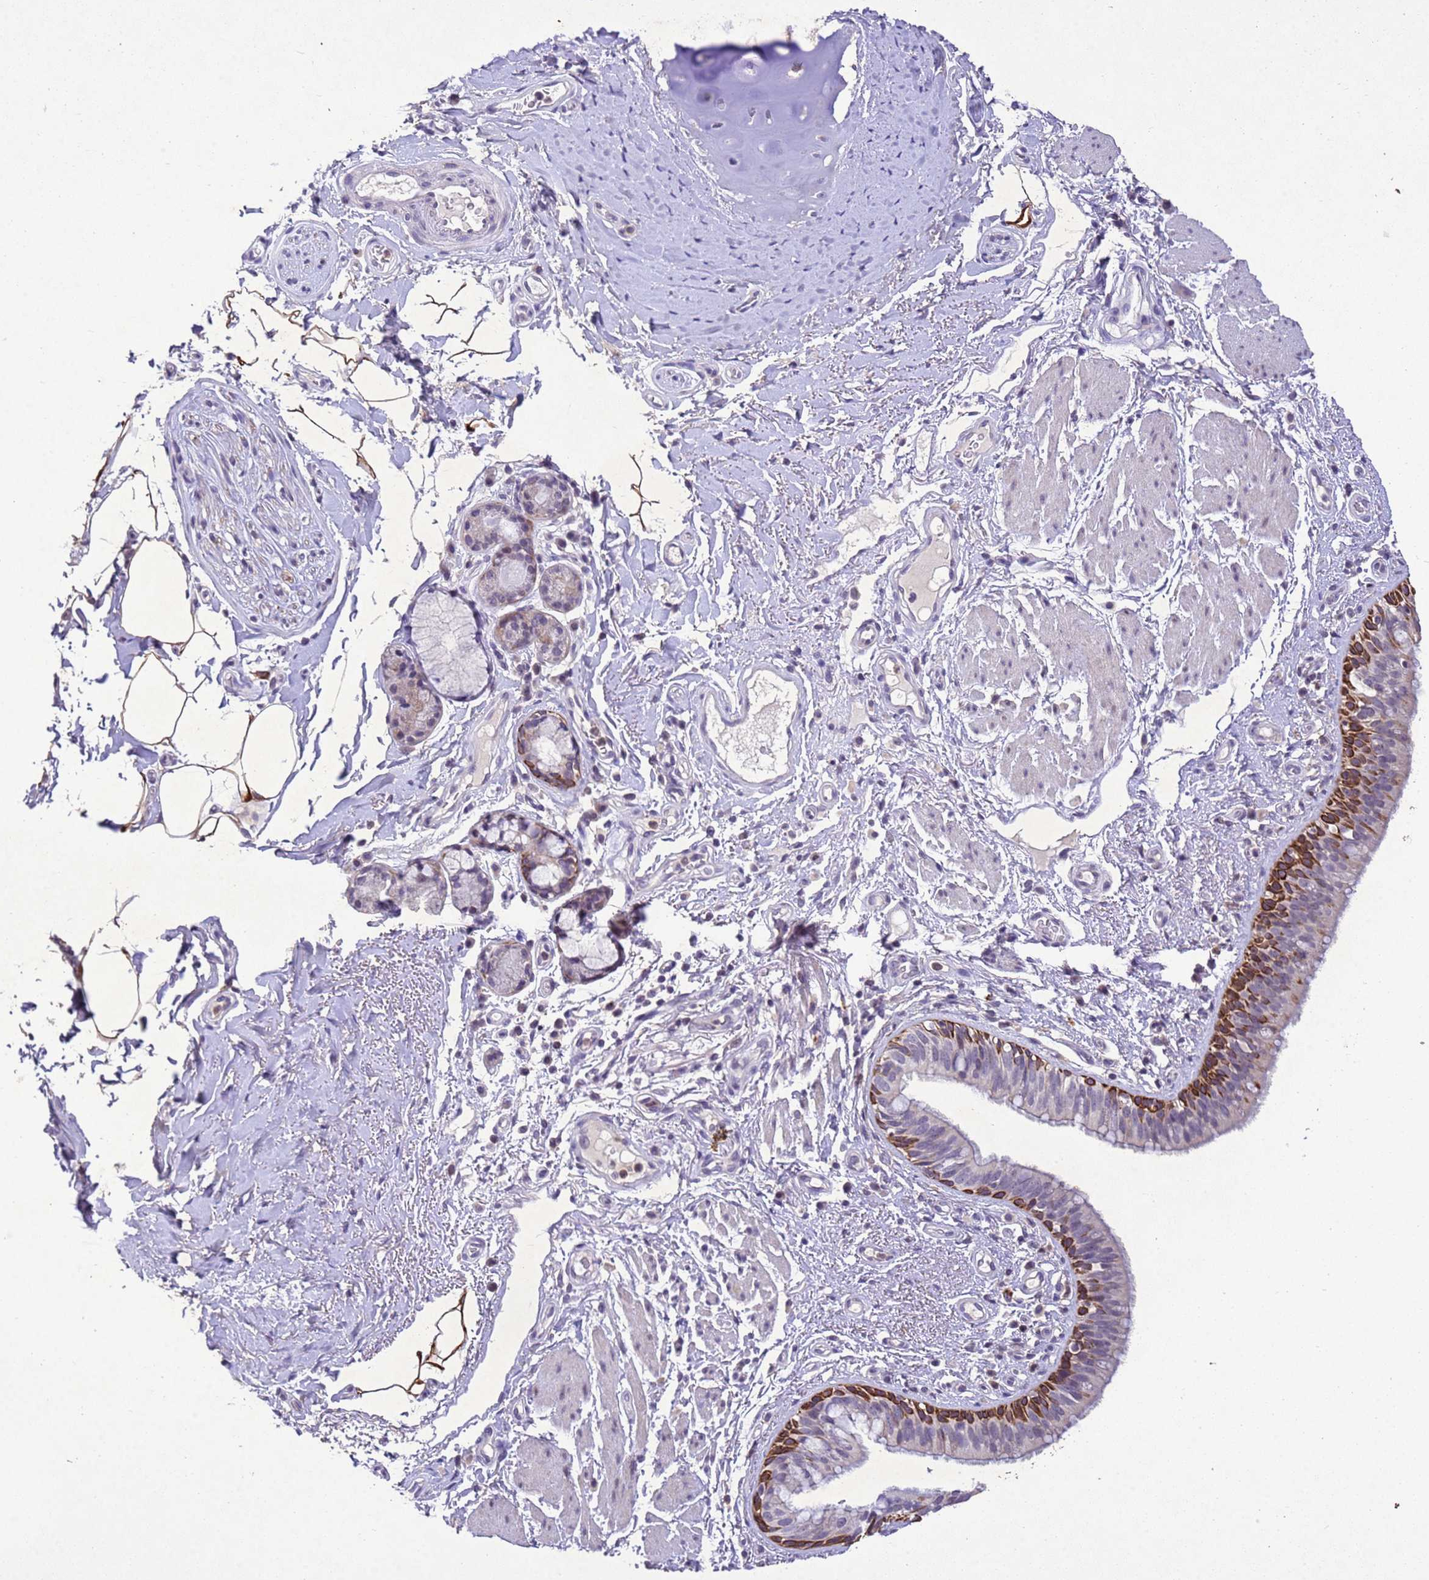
{"staining": {"intensity": "strong", "quantity": "25%-75%", "location": "cytoplasmic/membranous"}, "tissue": "bronchus", "cell_type": "Respiratory epithelial cells", "image_type": "normal", "snomed": [{"axis": "morphology", "description": "Normal tissue, NOS"}, {"axis": "morphology", "description": "Neoplasm, uncertain whether benign or malignant"}, {"axis": "topography", "description": "Bronchus"}, {"axis": "topography", "description": "Lung"}], "caption": "This photomicrograph reveals IHC staining of normal human bronchus, with high strong cytoplasmic/membranous staining in approximately 25%-75% of respiratory epithelial cells.", "gene": "NLRP11", "patient": {"sex": "male", "age": 55}}